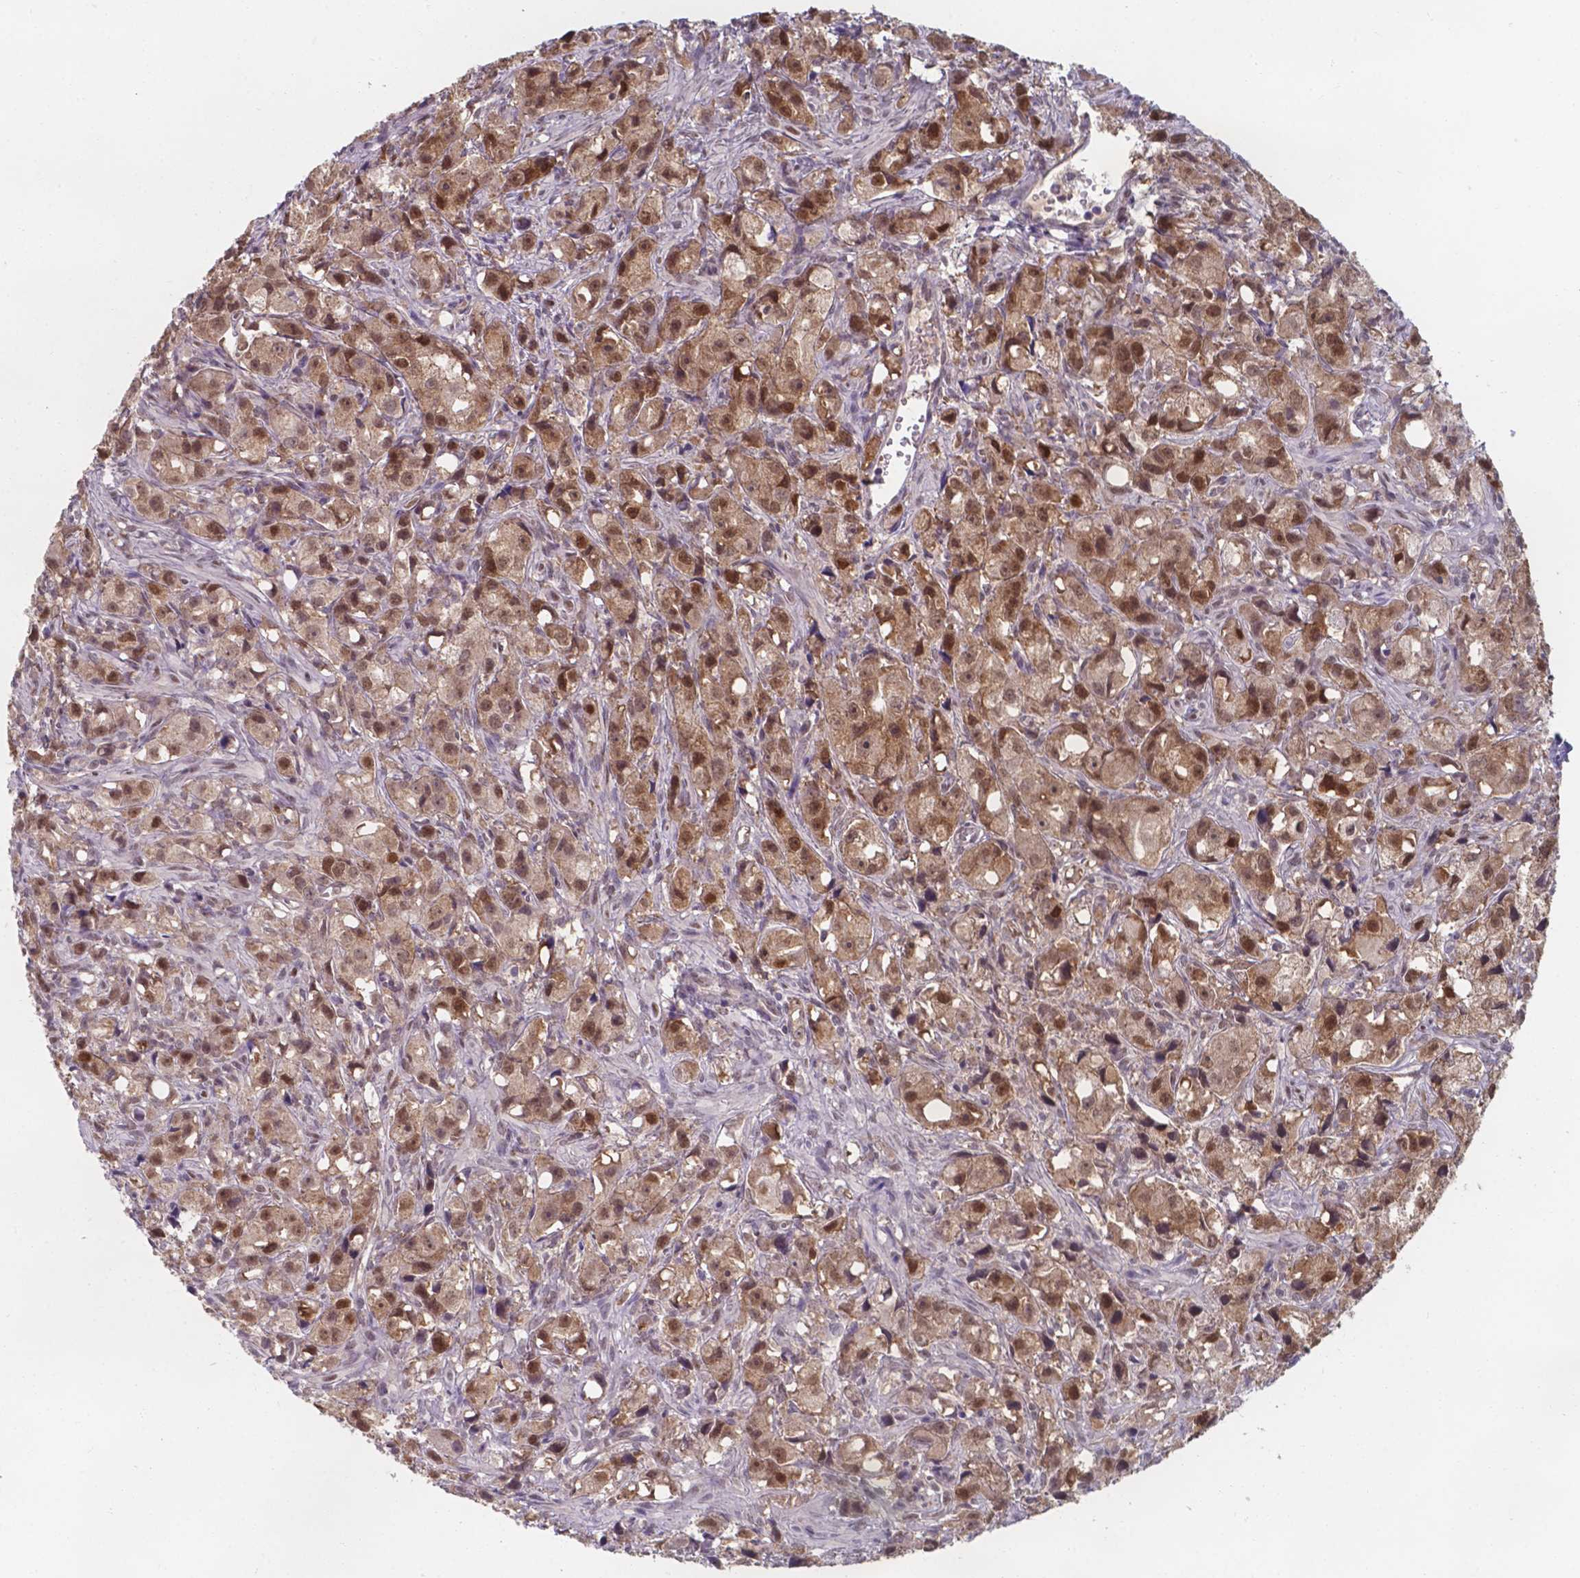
{"staining": {"intensity": "moderate", "quantity": ">75%", "location": "cytoplasmic/membranous,nuclear"}, "tissue": "prostate cancer", "cell_type": "Tumor cells", "image_type": "cancer", "snomed": [{"axis": "morphology", "description": "Adenocarcinoma, High grade"}, {"axis": "topography", "description": "Prostate"}], "caption": "Prostate cancer (adenocarcinoma (high-grade)) stained with a brown dye demonstrates moderate cytoplasmic/membranous and nuclear positive positivity in about >75% of tumor cells.", "gene": "UBE2E2", "patient": {"sex": "male", "age": 75}}